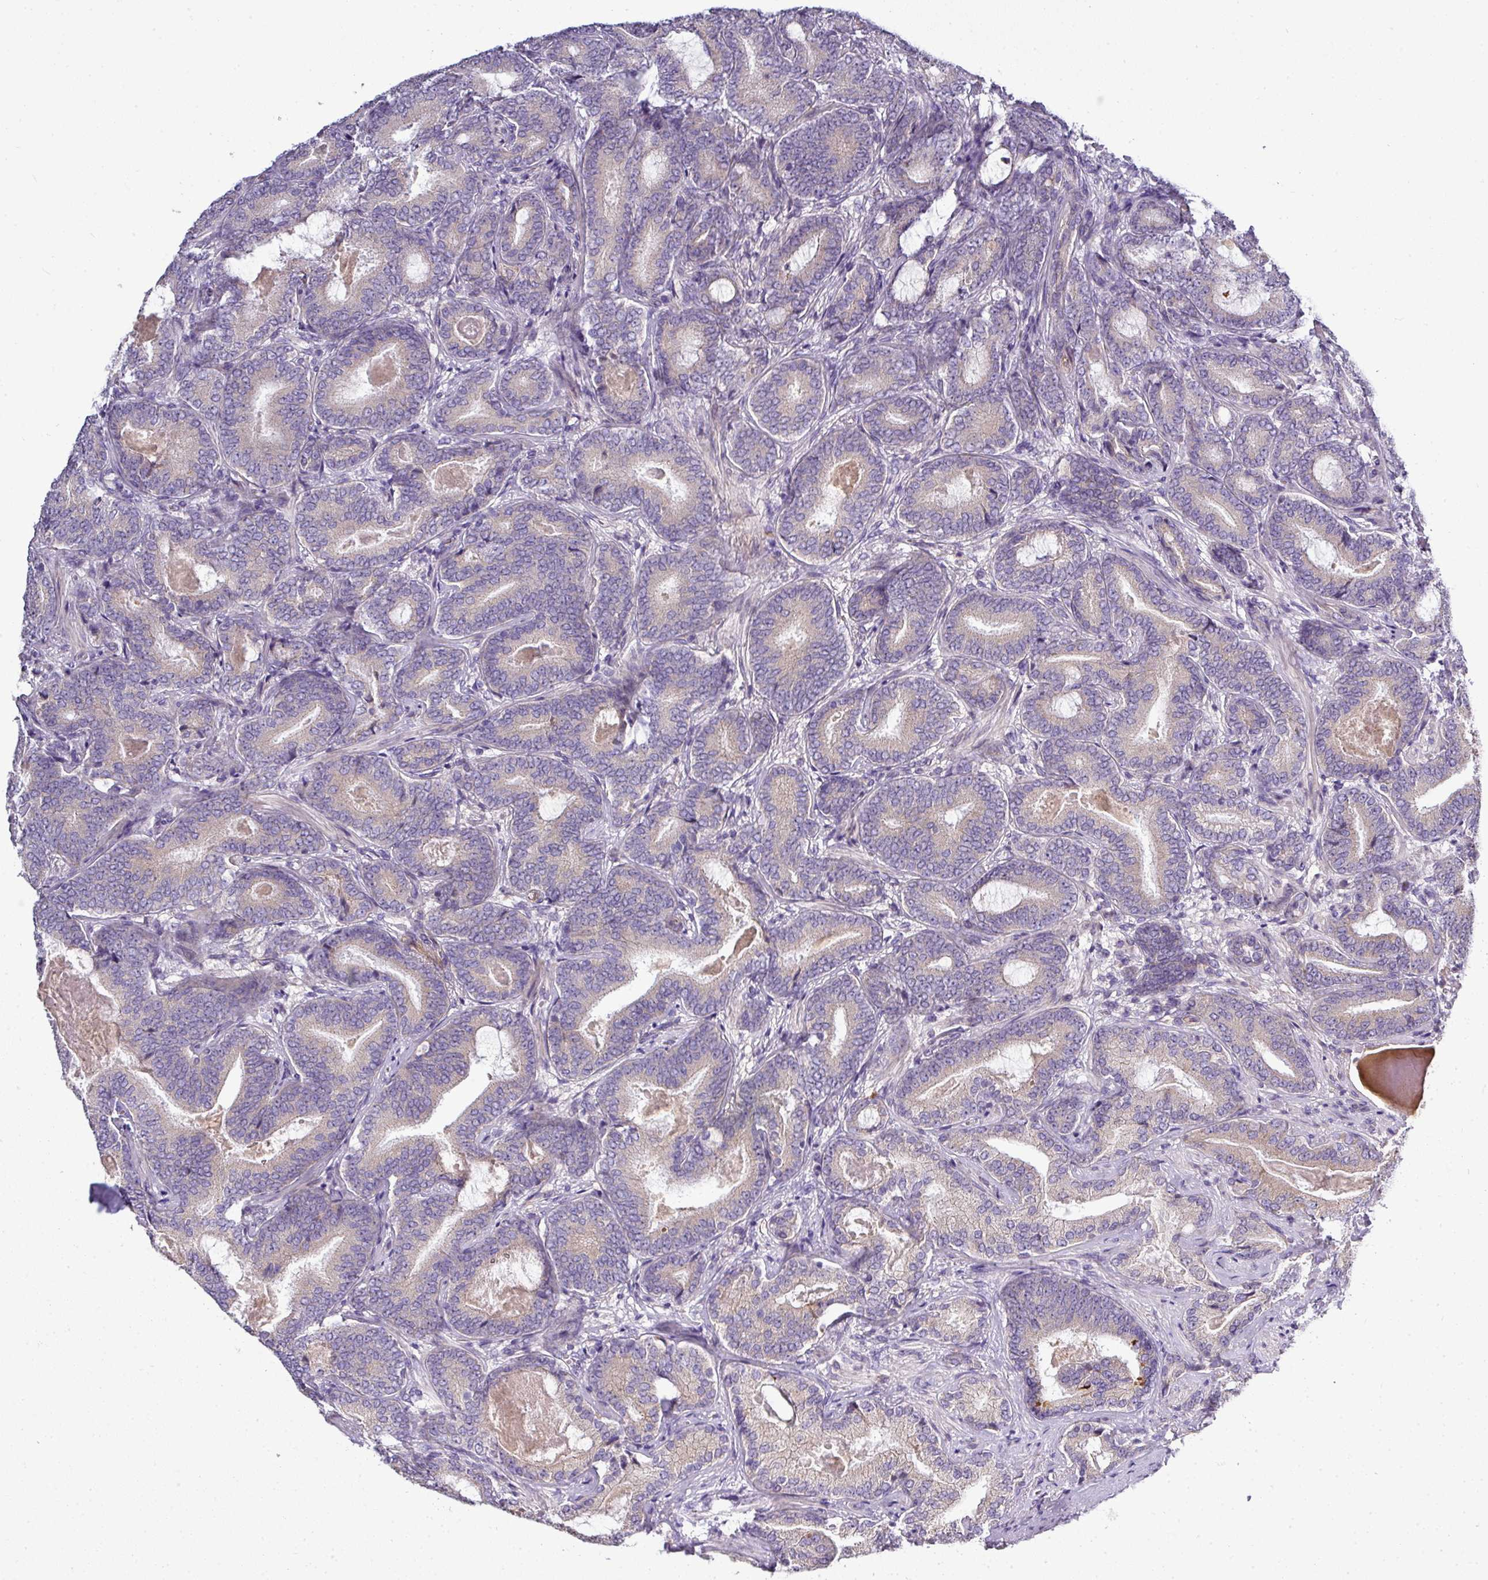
{"staining": {"intensity": "negative", "quantity": "none", "location": "none"}, "tissue": "prostate cancer", "cell_type": "Tumor cells", "image_type": "cancer", "snomed": [{"axis": "morphology", "description": "Adenocarcinoma, Low grade"}, {"axis": "topography", "description": "Prostate and seminal vesicle, NOS"}], "caption": "Immunohistochemical staining of low-grade adenocarcinoma (prostate) displays no significant staining in tumor cells.", "gene": "GAN", "patient": {"sex": "male", "age": 61}}